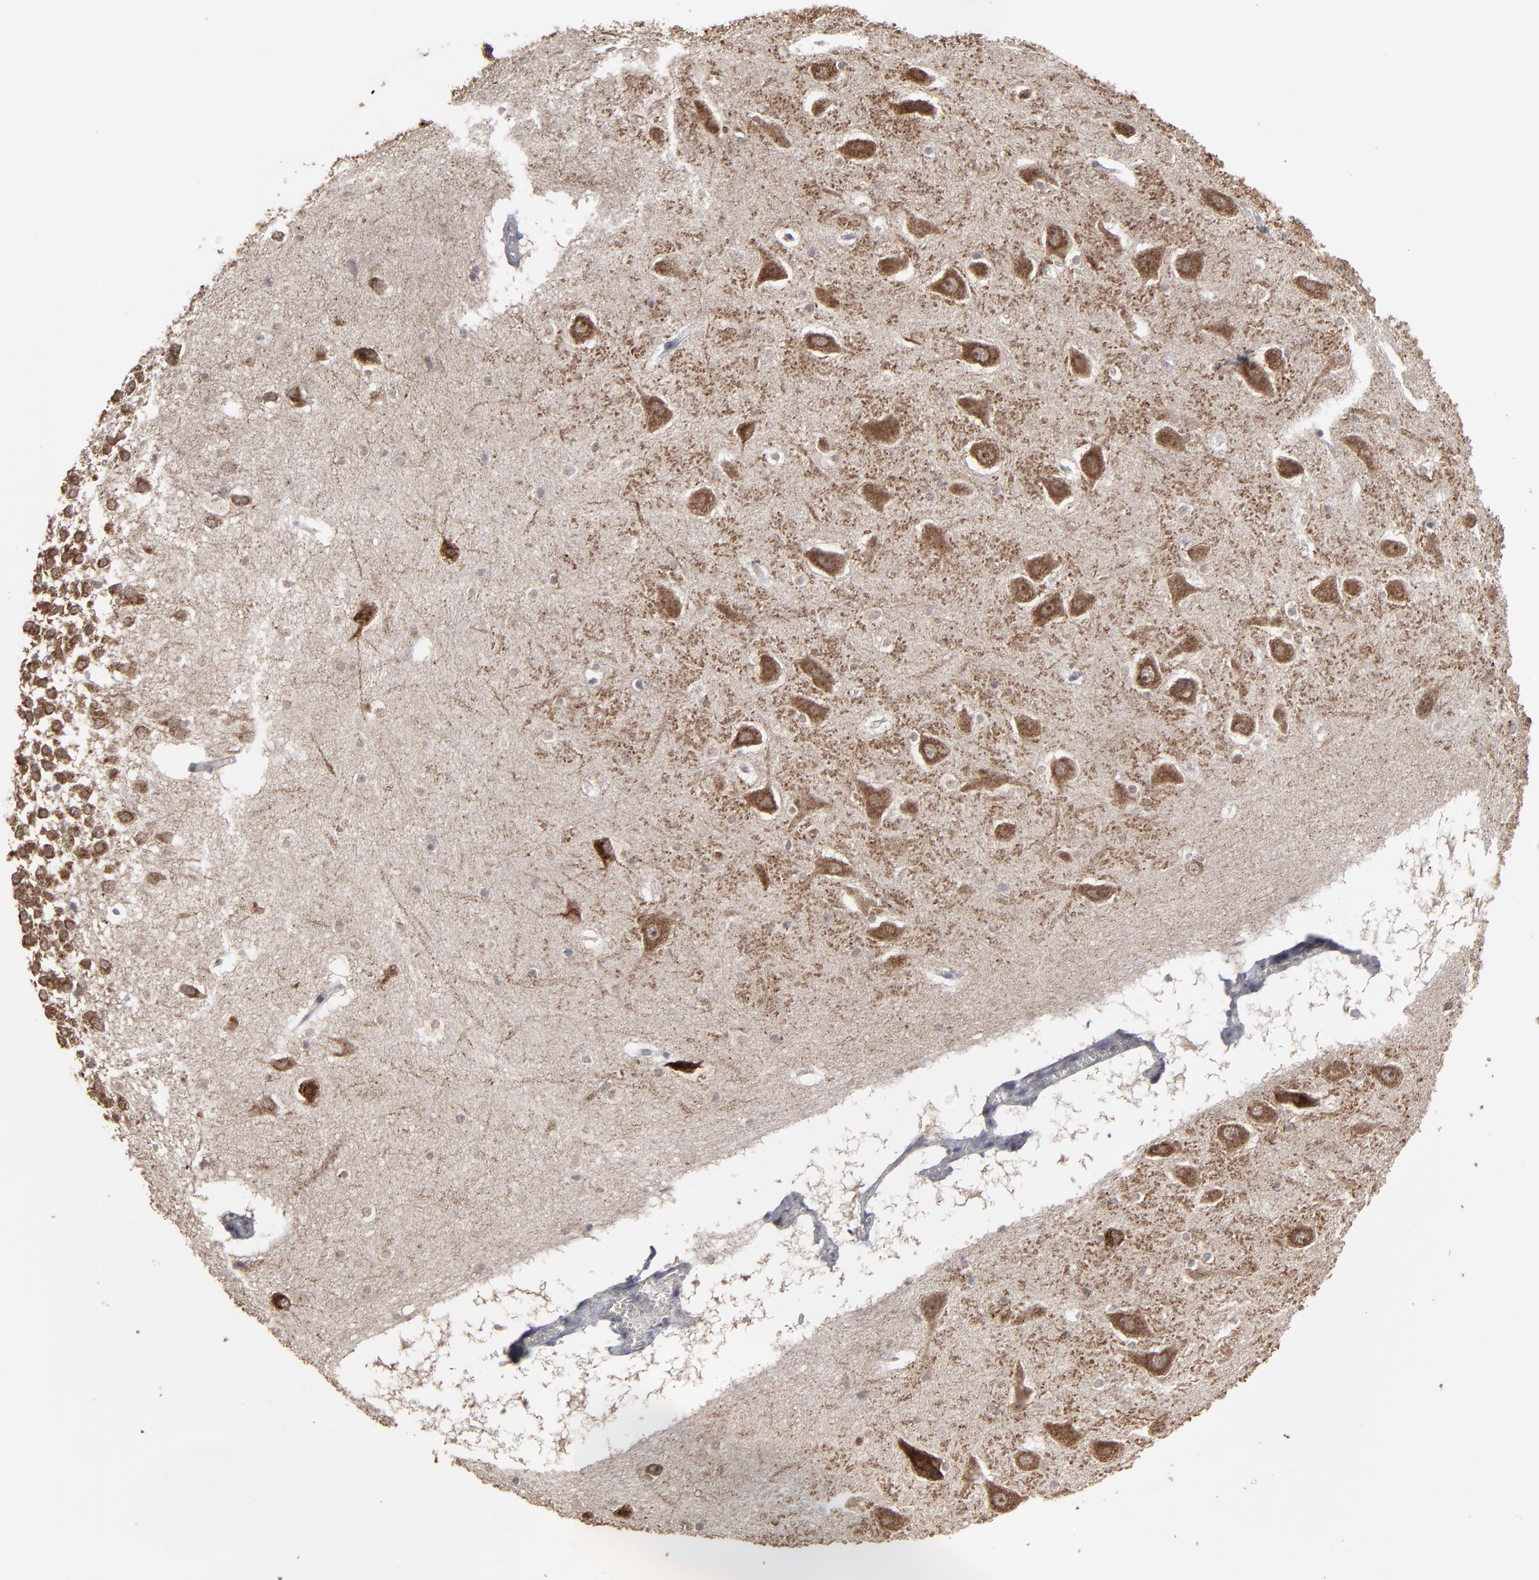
{"staining": {"intensity": "negative", "quantity": "none", "location": "none"}, "tissue": "hippocampus", "cell_type": "Glial cells", "image_type": "normal", "snomed": [{"axis": "morphology", "description": "Normal tissue, NOS"}, {"axis": "topography", "description": "Hippocampus"}], "caption": "This is a image of immunohistochemistry (IHC) staining of unremarkable hippocampus, which shows no staining in glial cells.", "gene": "SLC22A17", "patient": {"sex": "male", "age": 45}}